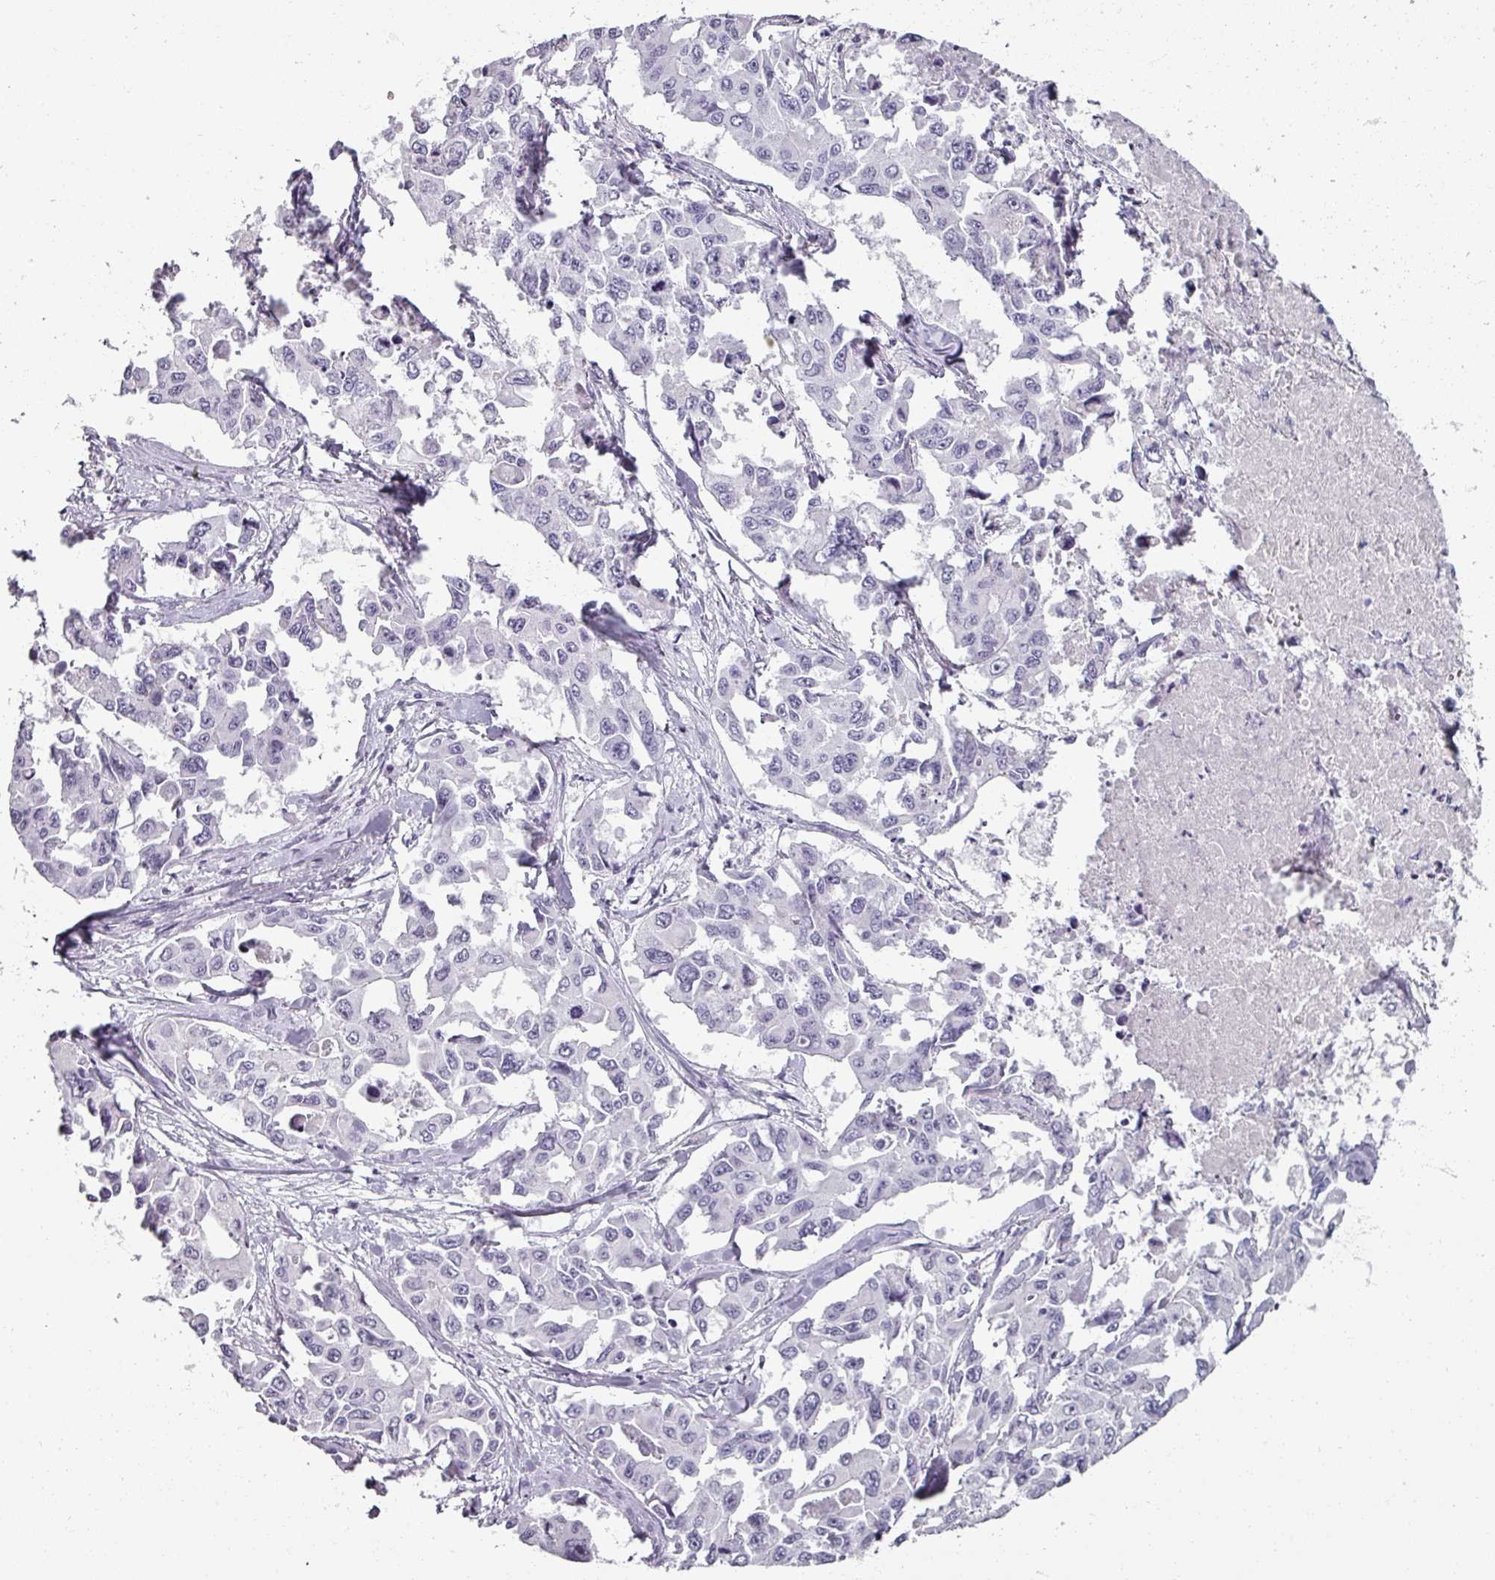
{"staining": {"intensity": "negative", "quantity": "none", "location": "none"}, "tissue": "lung cancer", "cell_type": "Tumor cells", "image_type": "cancer", "snomed": [{"axis": "morphology", "description": "Adenocarcinoma, NOS"}, {"axis": "topography", "description": "Lung"}], "caption": "This is an immunohistochemistry (IHC) image of lung adenocarcinoma. There is no expression in tumor cells.", "gene": "REG3G", "patient": {"sex": "male", "age": 64}}